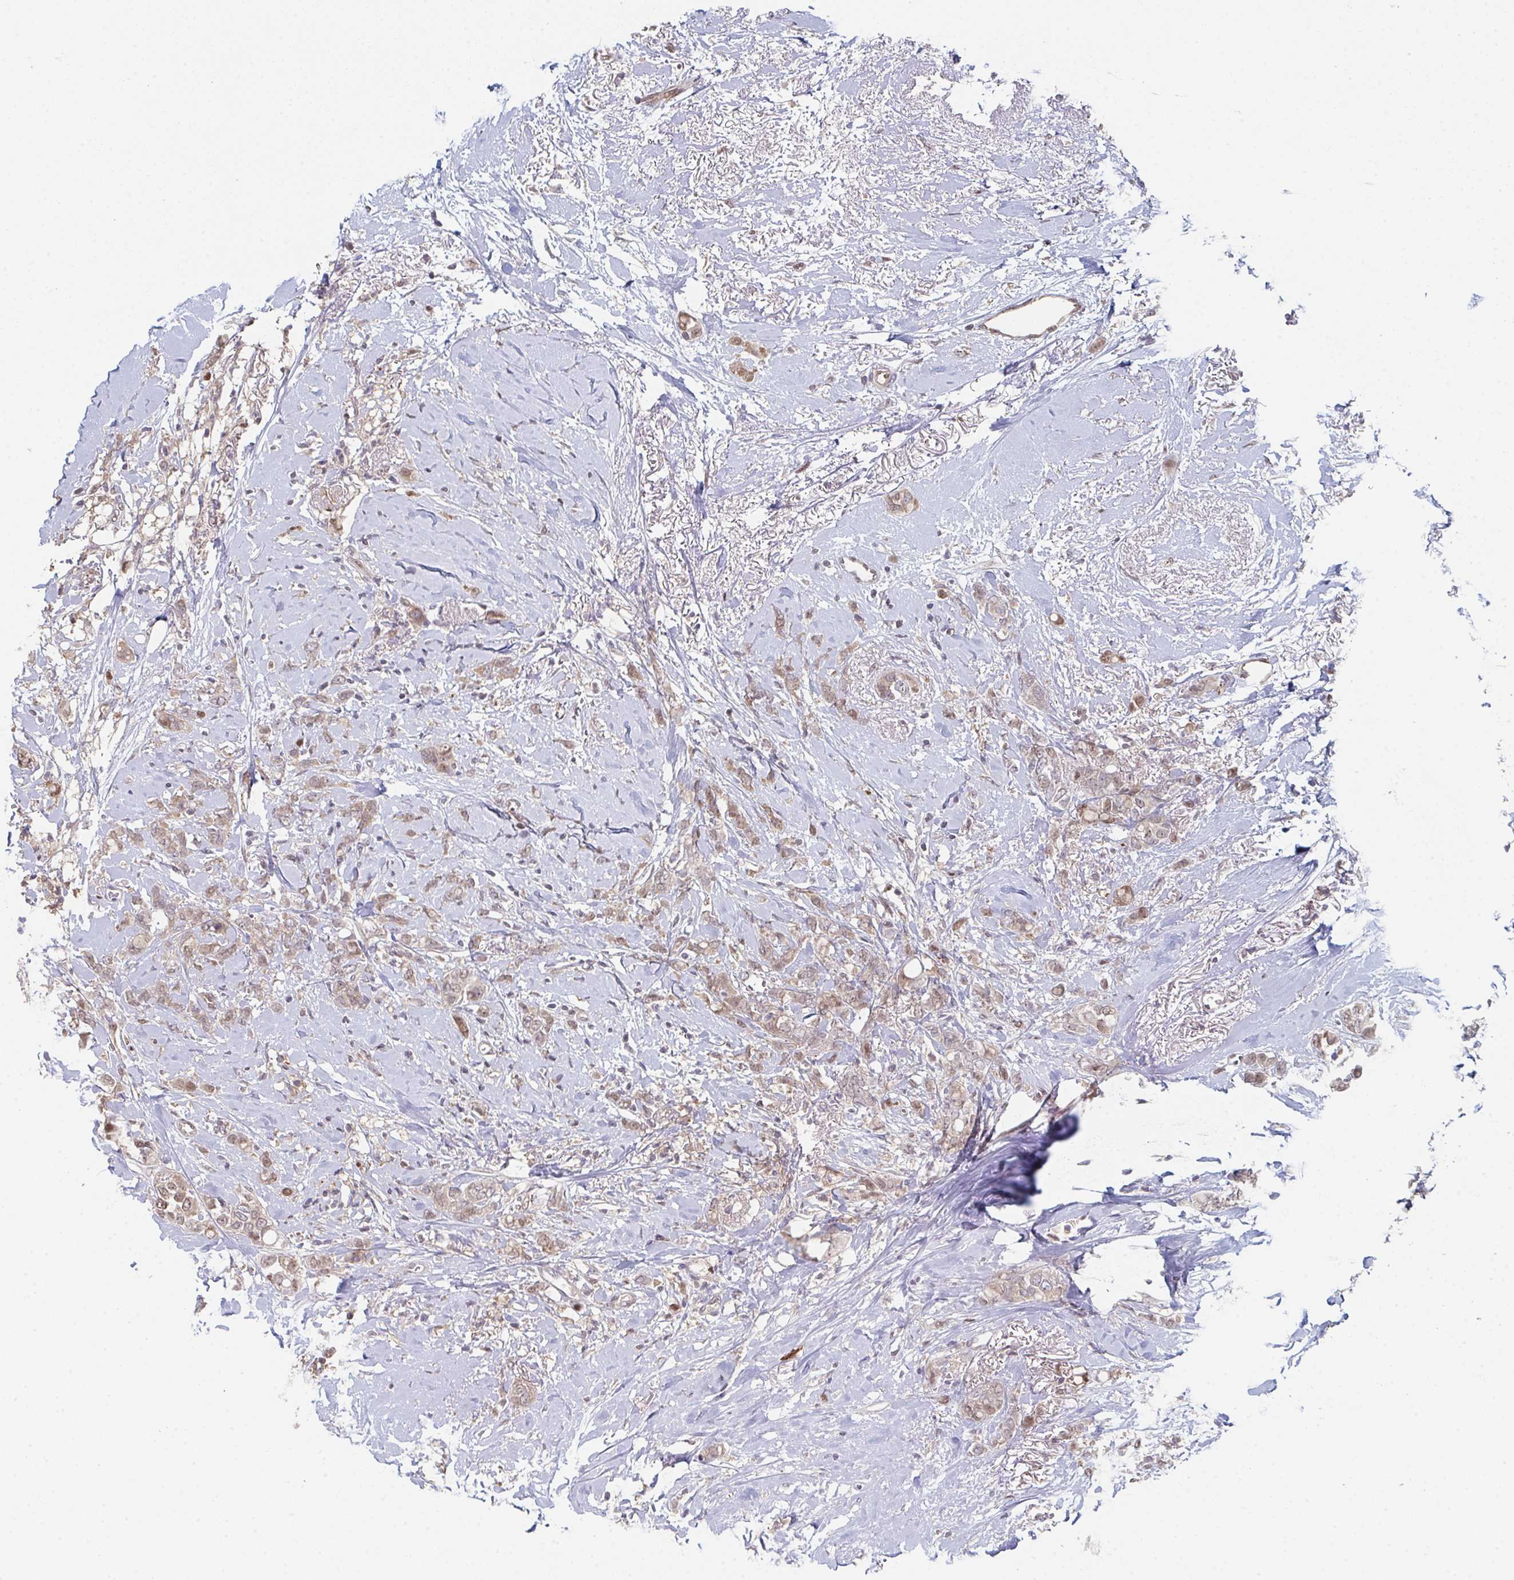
{"staining": {"intensity": "weak", "quantity": ">75%", "location": "cytoplasmic/membranous"}, "tissue": "breast cancer", "cell_type": "Tumor cells", "image_type": "cancer", "snomed": [{"axis": "morphology", "description": "Lobular carcinoma"}, {"axis": "topography", "description": "Breast"}], "caption": "The immunohistochemical stain labels weak cytoplasmic/membranous expression in tumor cells of breast cancer tissue. (brown staining indicates protein expression, while blue staining denotes nuclei).", "gene": "ACD", "patient": {"sex": "female", "age": 91}}